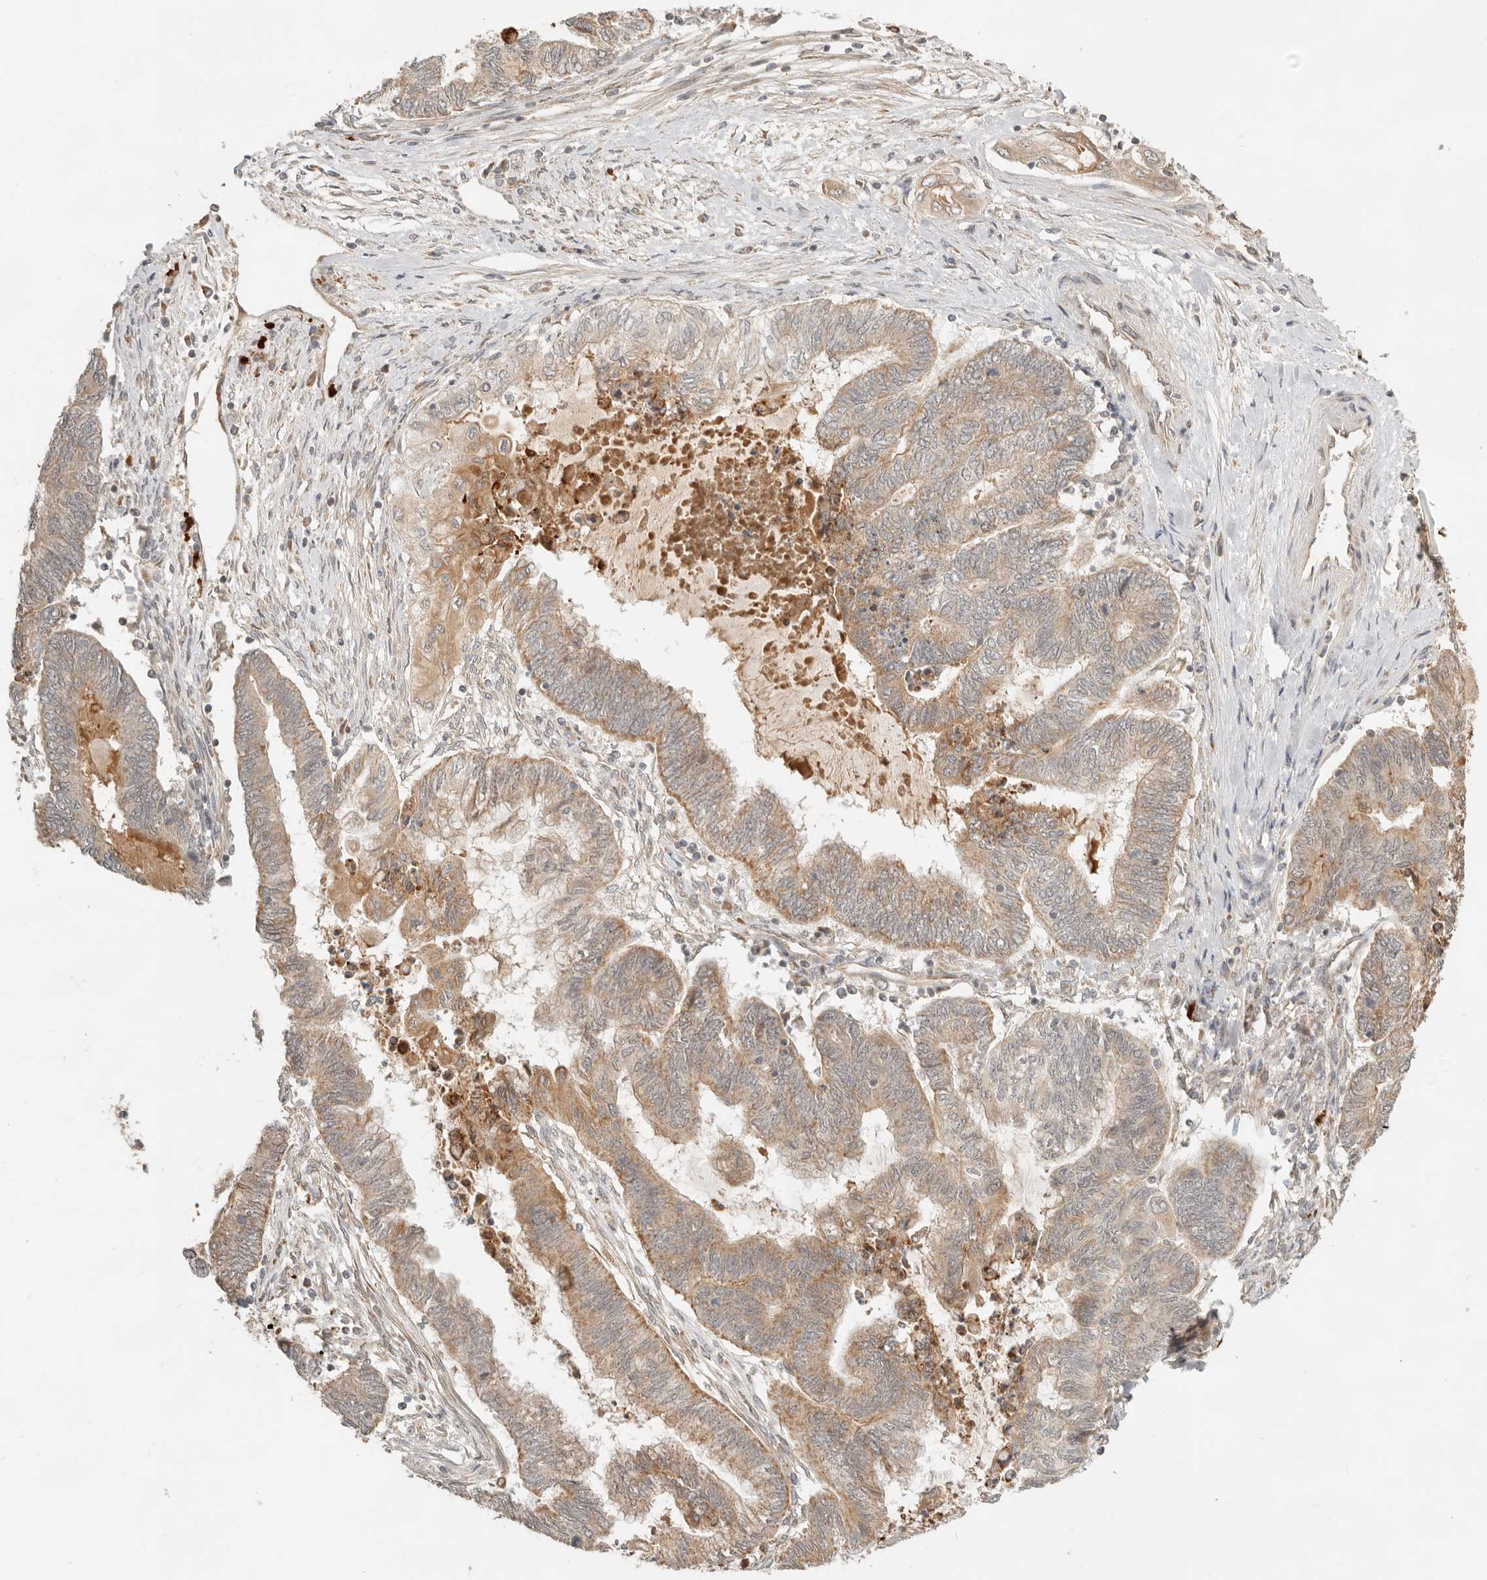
{"staining": {"intensity": "weak", "quantity": ">75%", "location": "cytoplasmic/membranous"}, "tissue": "endometrial cancer", "cell_type": "Tumor cells", "image_type": "cancer", "snomed": [{"axis": "morphology", "description": "Adenocarcinoma, NOS"}, {"axis": "topography", "description": "Uterus"}, {"axis": "topography", "description": "Endometrium"}], "caption": "The immunohistochemical stain shows weak cytoplasmic/membranous expression in tumor cells of endometrial cancer (adenocarcinoma) tissue. The staining was performed using DAB, with brown indicating positive protein expression. Nuclei are stained blue with hematoxylin.", "gene": "BAALC", "patient": {"sex": "female", "age": 70}}